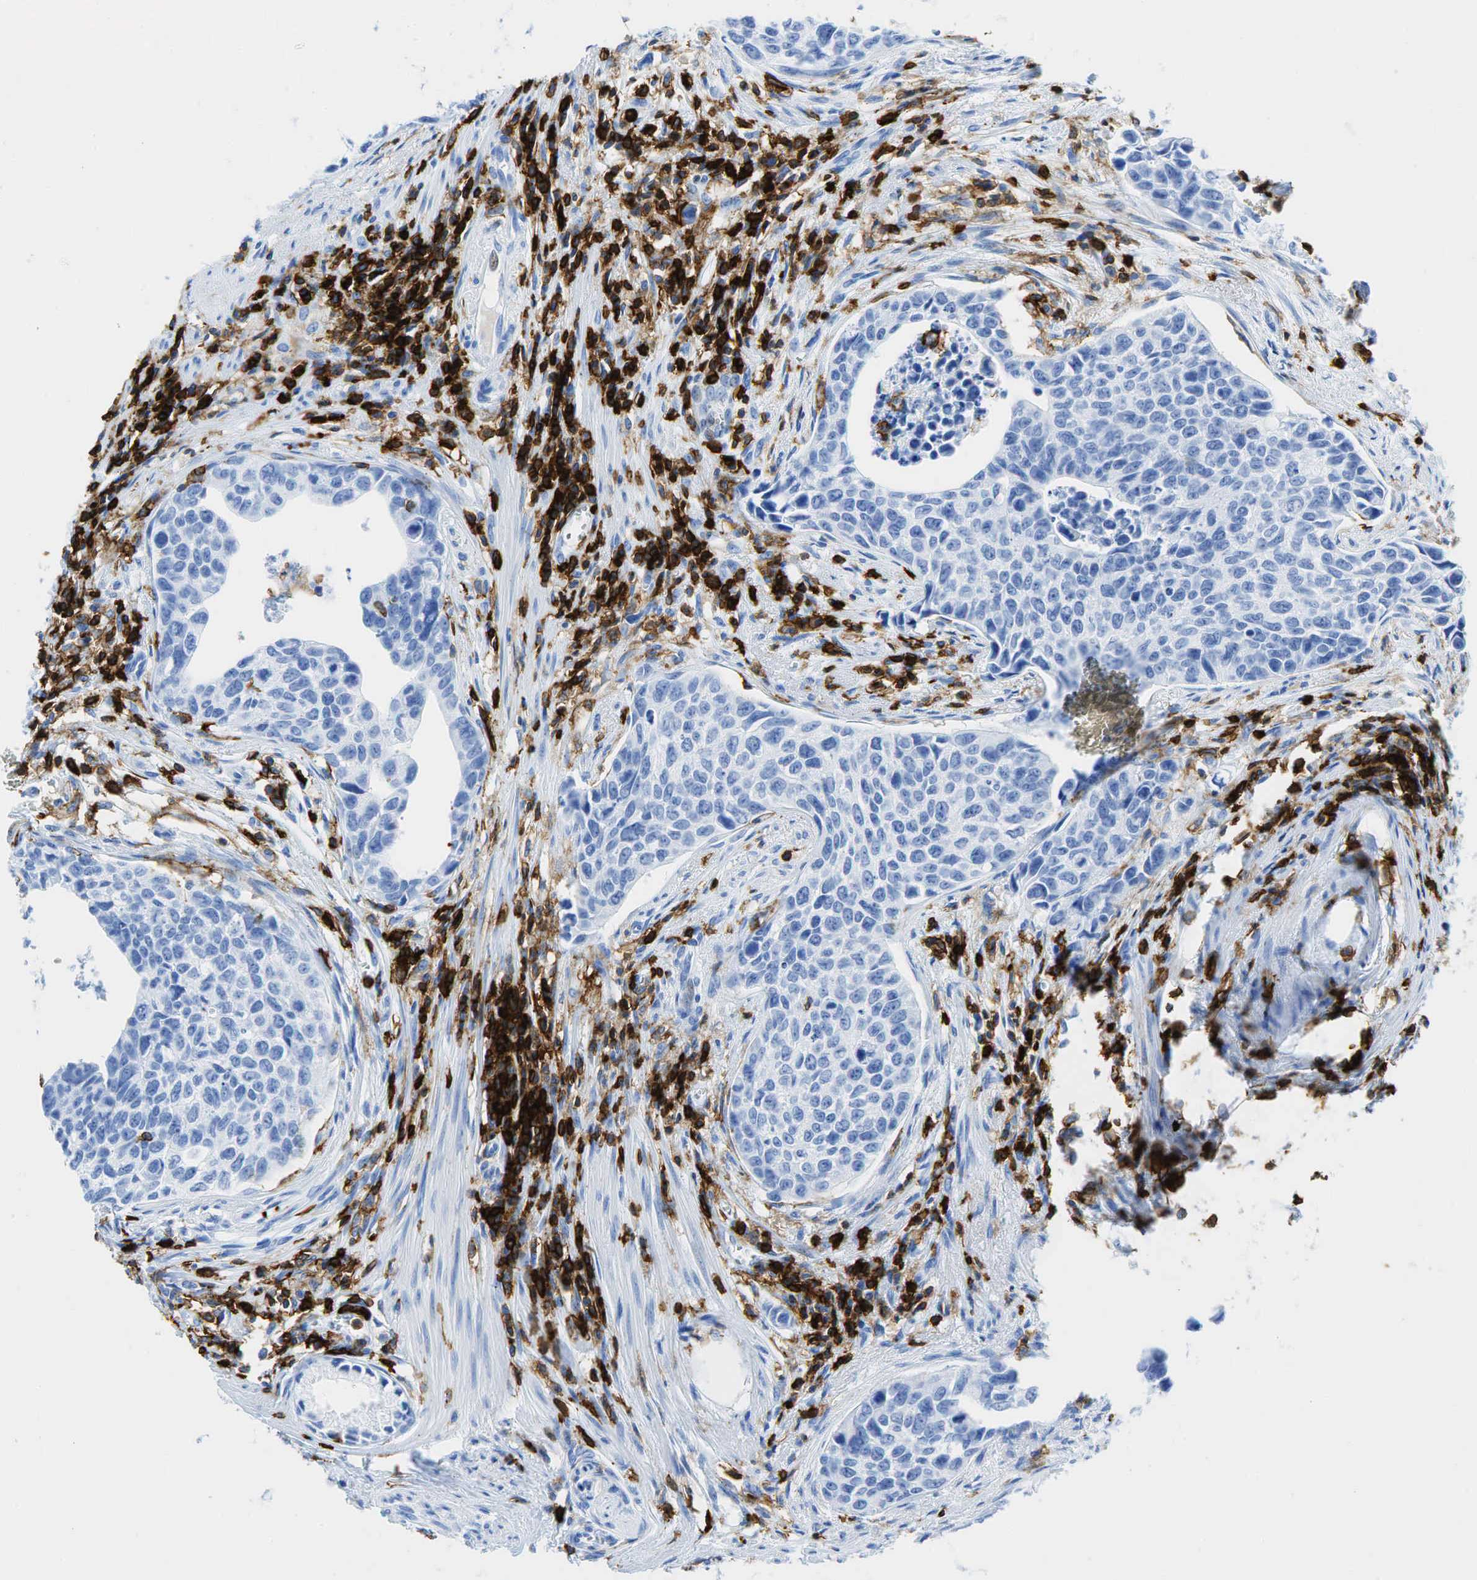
{"staining": {"intensity": "negative", "quantity": "none", "location": "none"}, "tissue": "urothelial cancer", "cell_type": "Tumor cells", "image_type": "cancer", "snomed": [{"axis": "morphology", "description": "Urothelial carcinoma, High grade"}, {"axis": "topography", "description": "Urinary bladder"}], "caption": "This is an IHC image of high-grade urothelial carcinoma. There is no expression in tumor cells.", "gene": "PTPRC", "patient": {"sex": "male", "age": 81}}